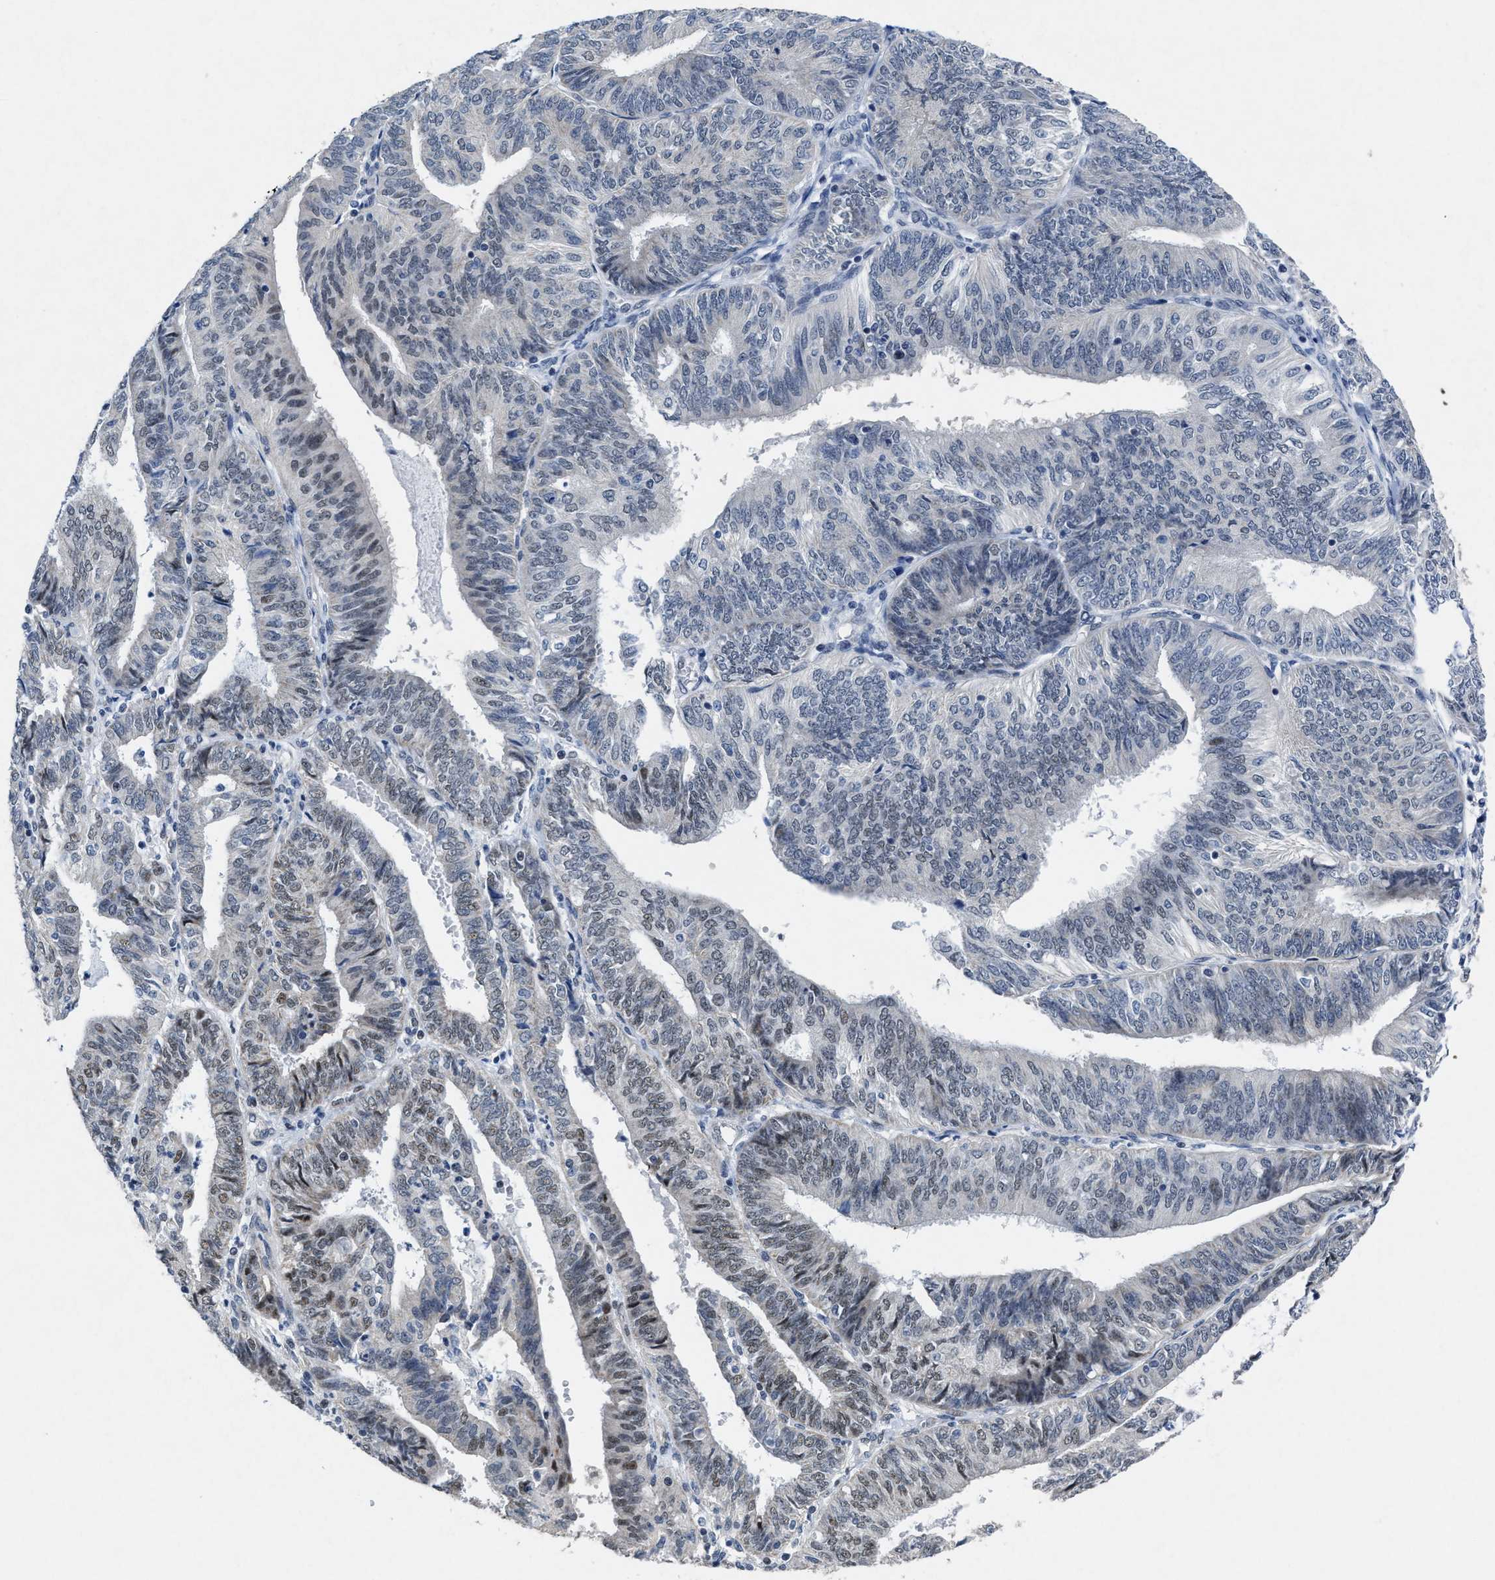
{"staining": {"intensity": "weak", "quantity": "<25%", "location": "nuclear"}, "tissue": "endometrial cancer", "cell_type": "Tumor cells", "image_type": "cancer", "snomed": [{"axis": "morphology", "description": "Adenocarcinoma, NOS"}, {"axis": "topography", "description": "Endometrium"}], "caption": "High power microscopy micrograph of an immunohistochemistry histopathology image of endometrial cancer, revealing no significant positivity in tumor cells.", "gene": "ID3", "patient": {"sex": "female", "age": 58}}